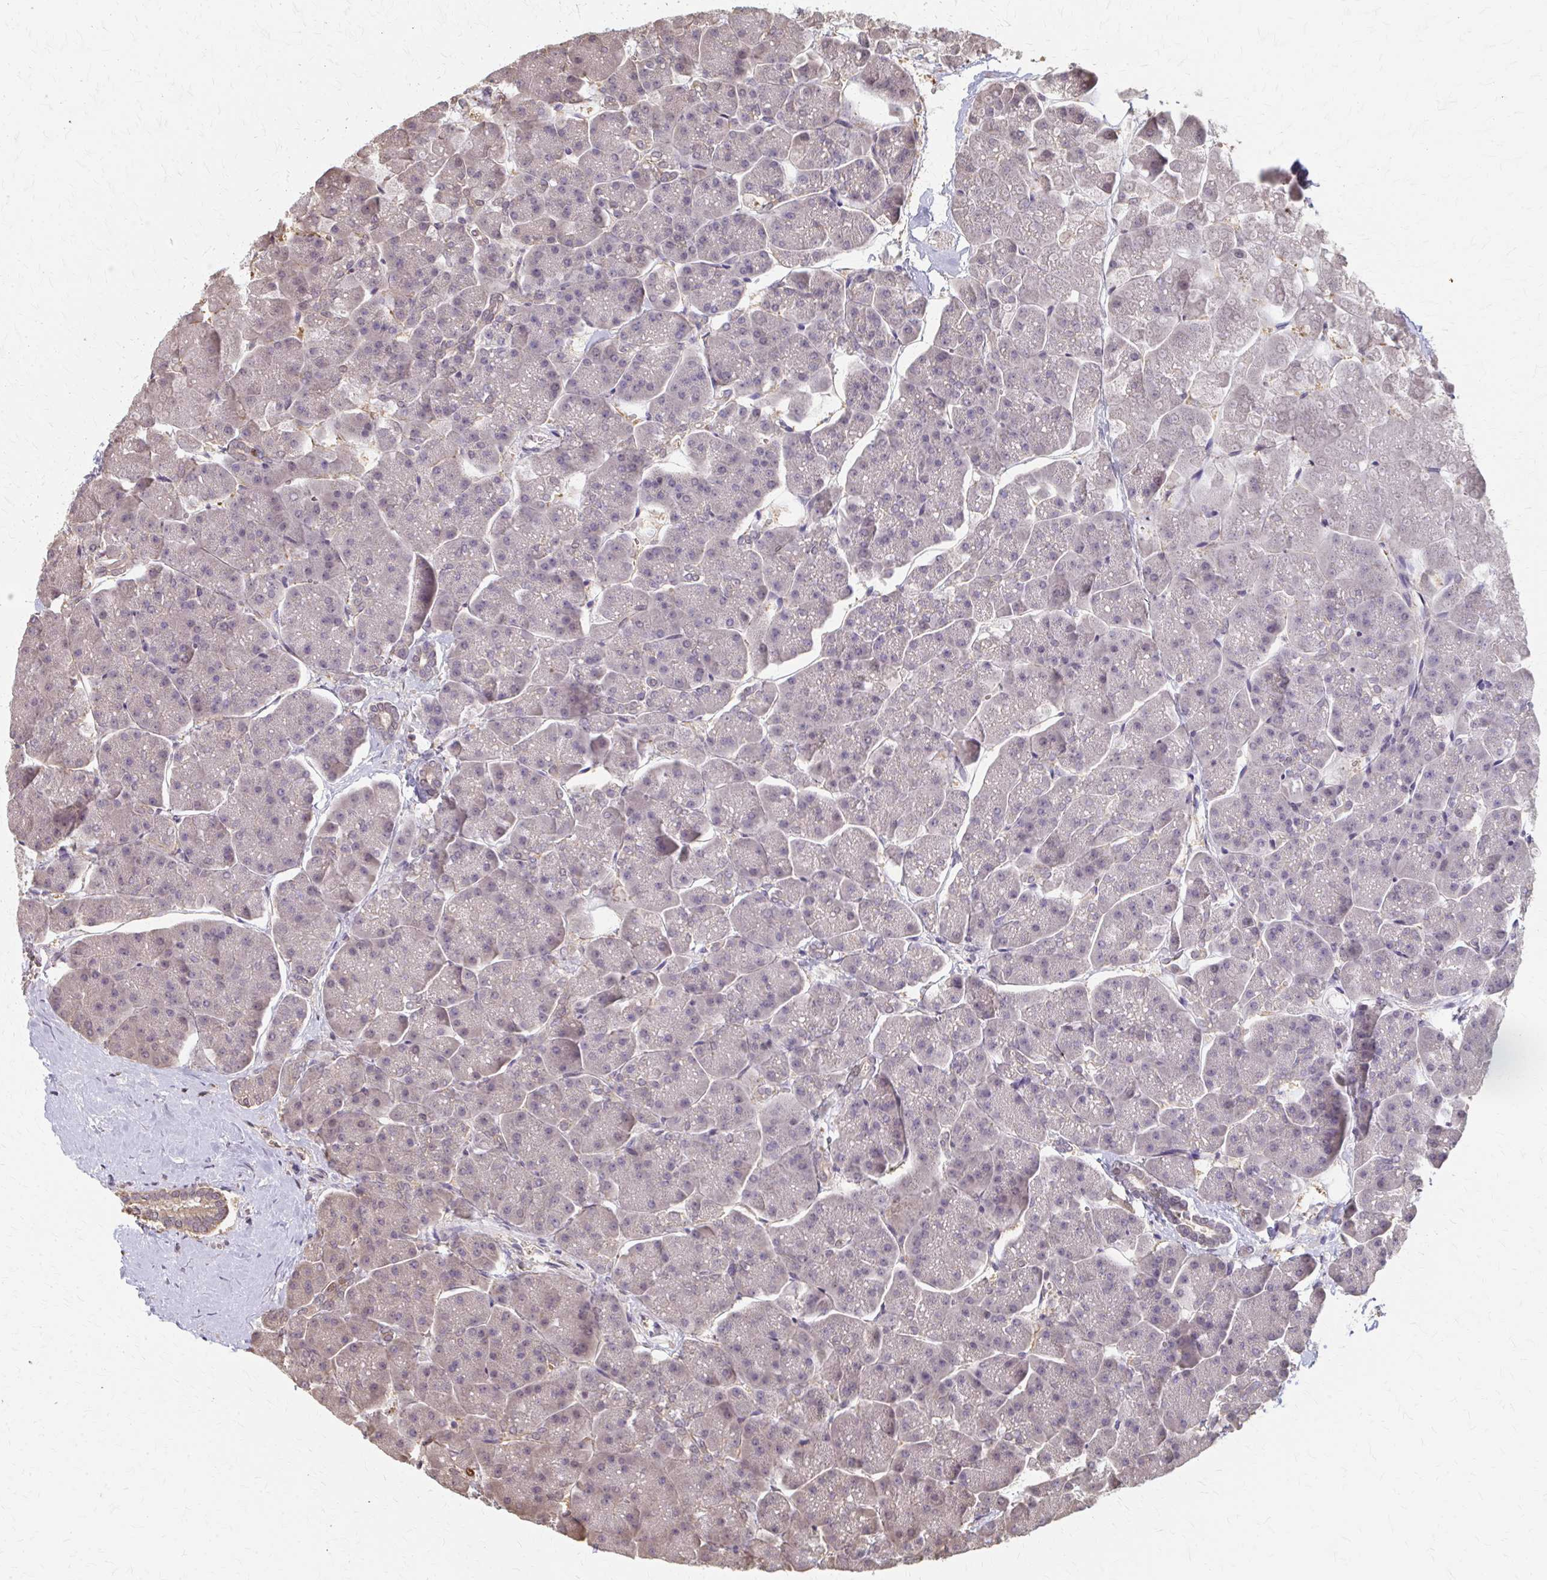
{"staining": {"intensity": "weak", "quantity": "<25%", "location": "cytoplasmic/membranous"}, "tissue": "pancreas", "cell_type": "Exocrine glandular cells", "image_type": "normal", "snomed": [{"axis": "morphology", "description": "Normal tissue, NOS"}, {"axis": "topography", "description": "Pancreas"}, {"axis": "topography", "description": "Peripheral nerve tissue"}], "caption": "High power microscopy histopathology image of an IHC histopathology image of normal pancreas, revealing no significant positivity in exocrine glandular cells.", "gene": "RABGAP1L", "patient": {"sex": "male", "age": 54}}